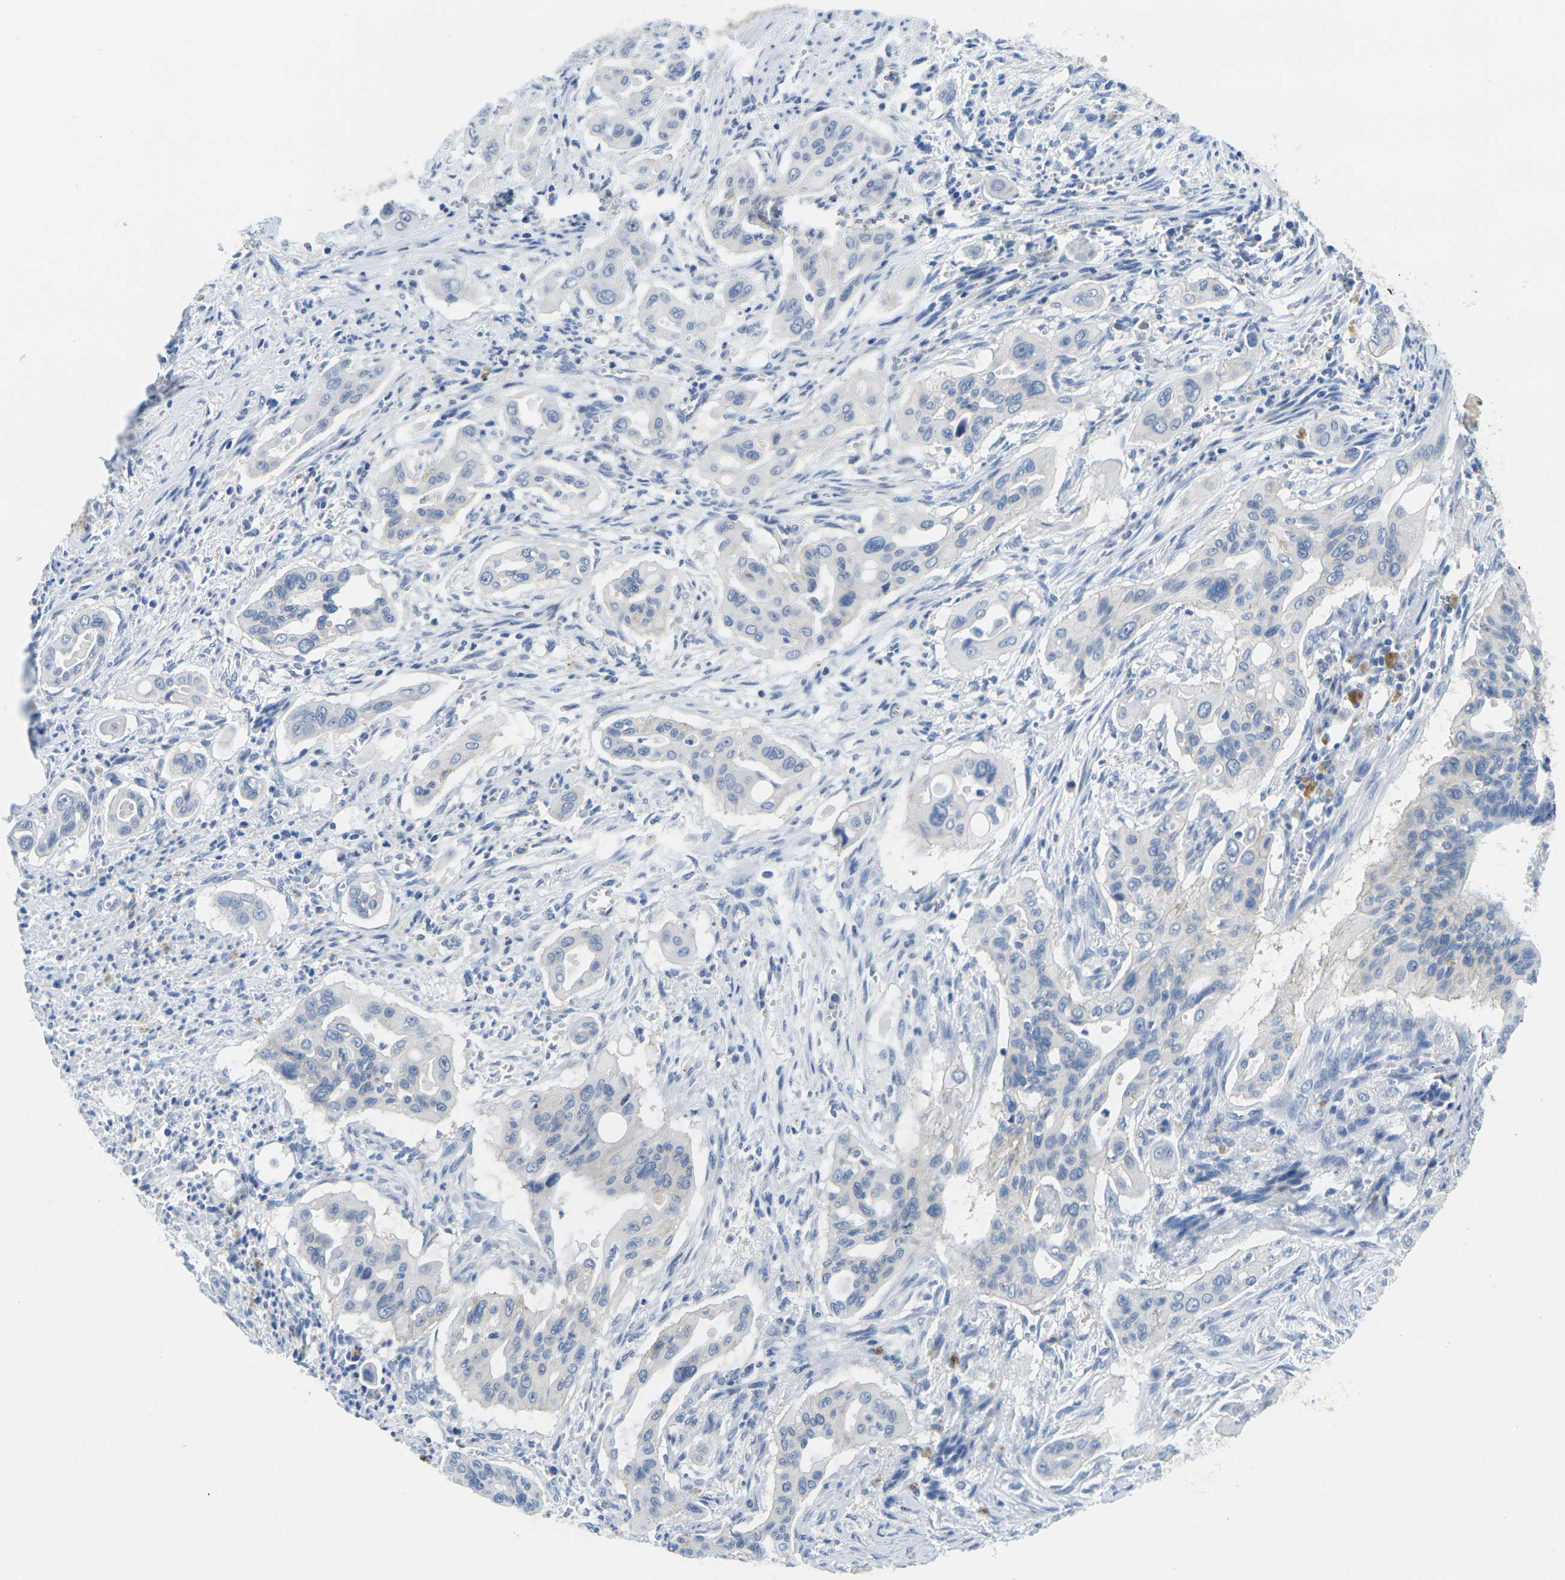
{"staining": {"intensity": "negative", "quantity": "none", "location": "none"}, "tissue": "pancreatic cancer", "cell_type": "Tumor cells", "image_type": "cancer", "snomed": [{"axis": "morphology", "description": "Adenocarcinoma, NOS"}, {"axis": "topography", "description": "Pancreas"}], "caption": "There is no significant expression in tumor cells of pancreatic cancer.", "gene": "FAM3D", "patient": {"sex": "male", "age": 77}}